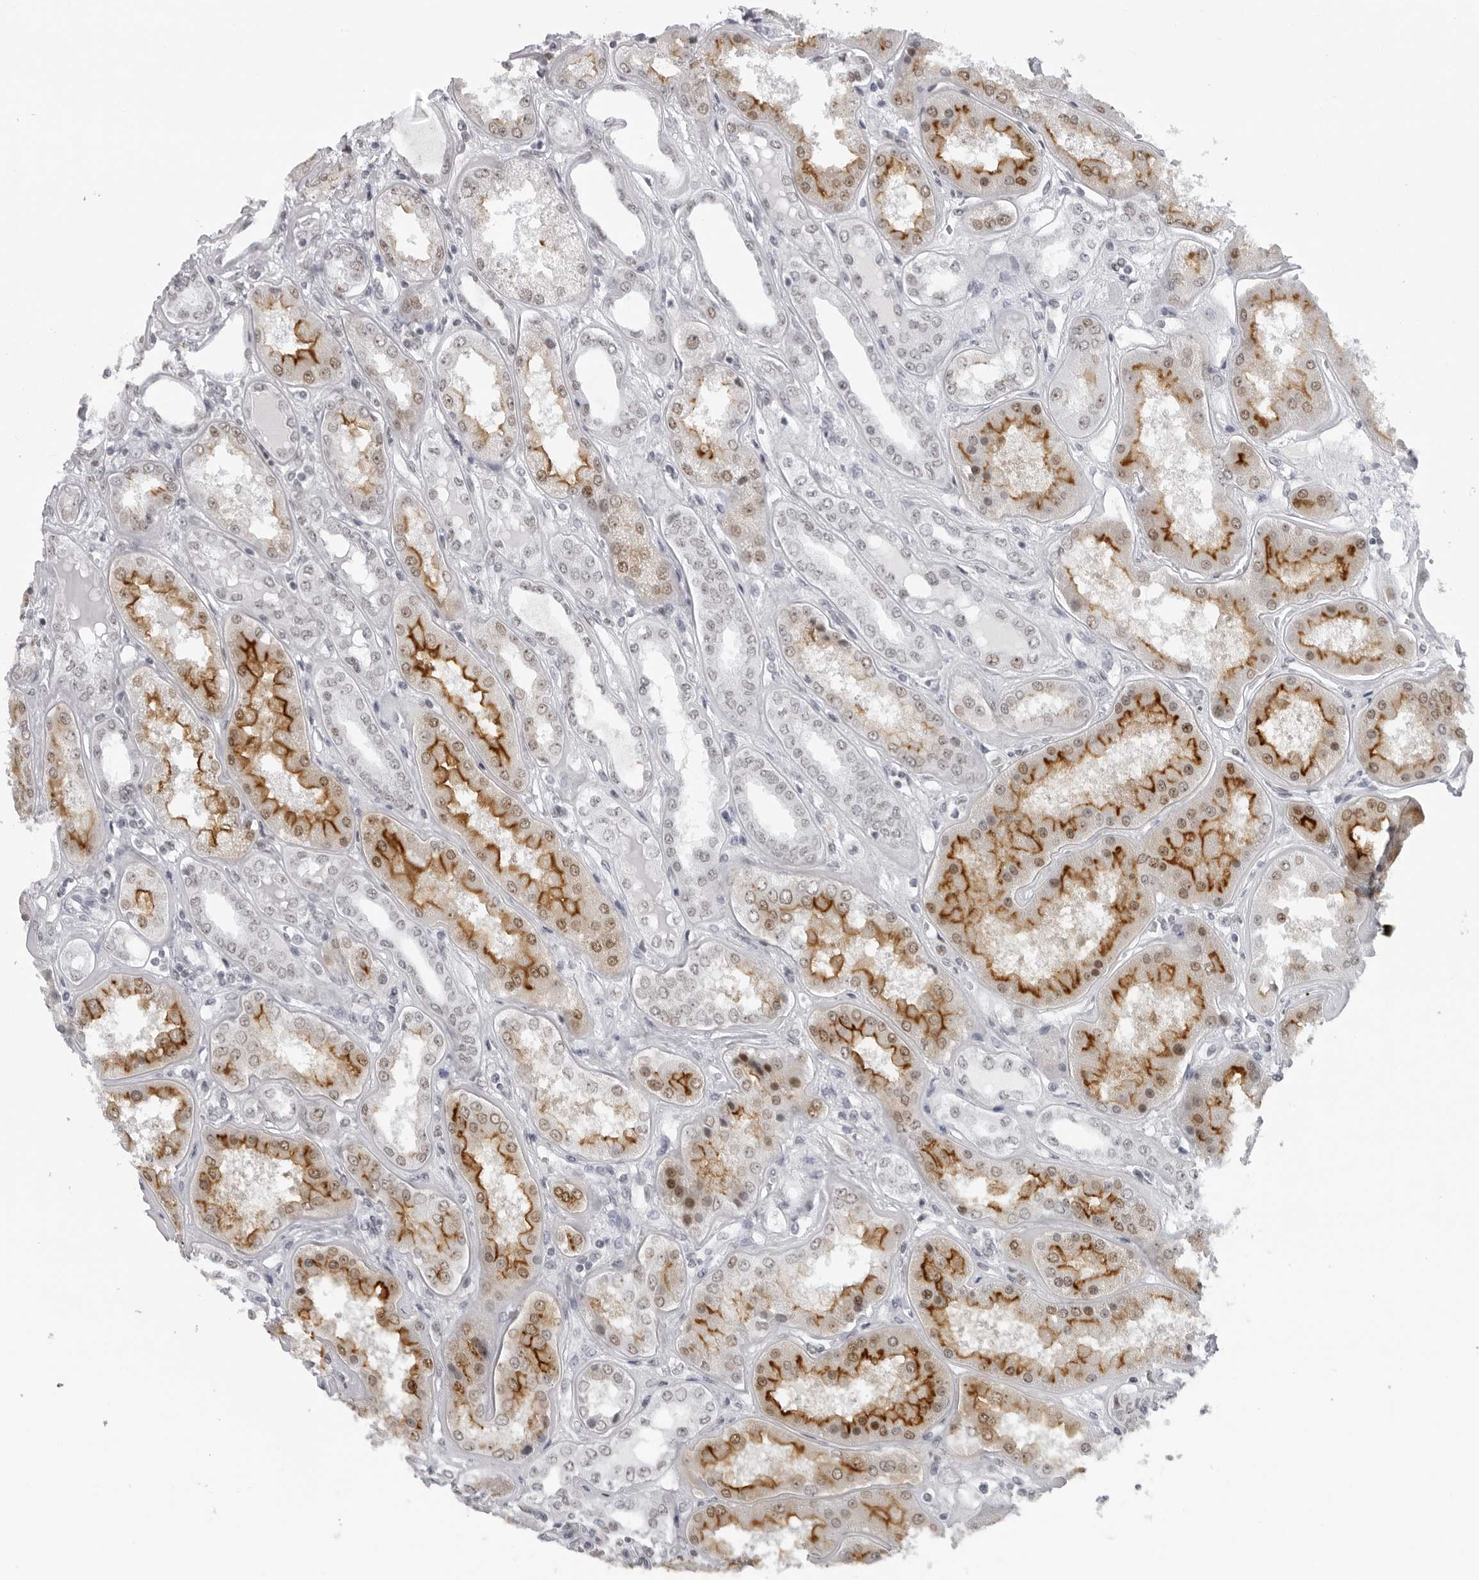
{"staining": {"intensity": "moderate", "quantity": "<25%", "location": "nuclear"}, "tissue": "kidney", "cell_type": "Cells in glomeruli", "image_type": "normal", "snomed": [{"axis": "morphology", "description": "Normal tissue, NOS"}, {"axis": "topography", "description": "Kidney"}], "caption": "The immunohistochemical stain highlights moderate nuclear expression in cells in glomeruli of benign kidney. Using DAB (brown) and hematoxylin (blue) stains, captured at high magnification using brightfield microscopy.", "gene": "ESPN", "patient": {"sex": "female", "age": 56}}